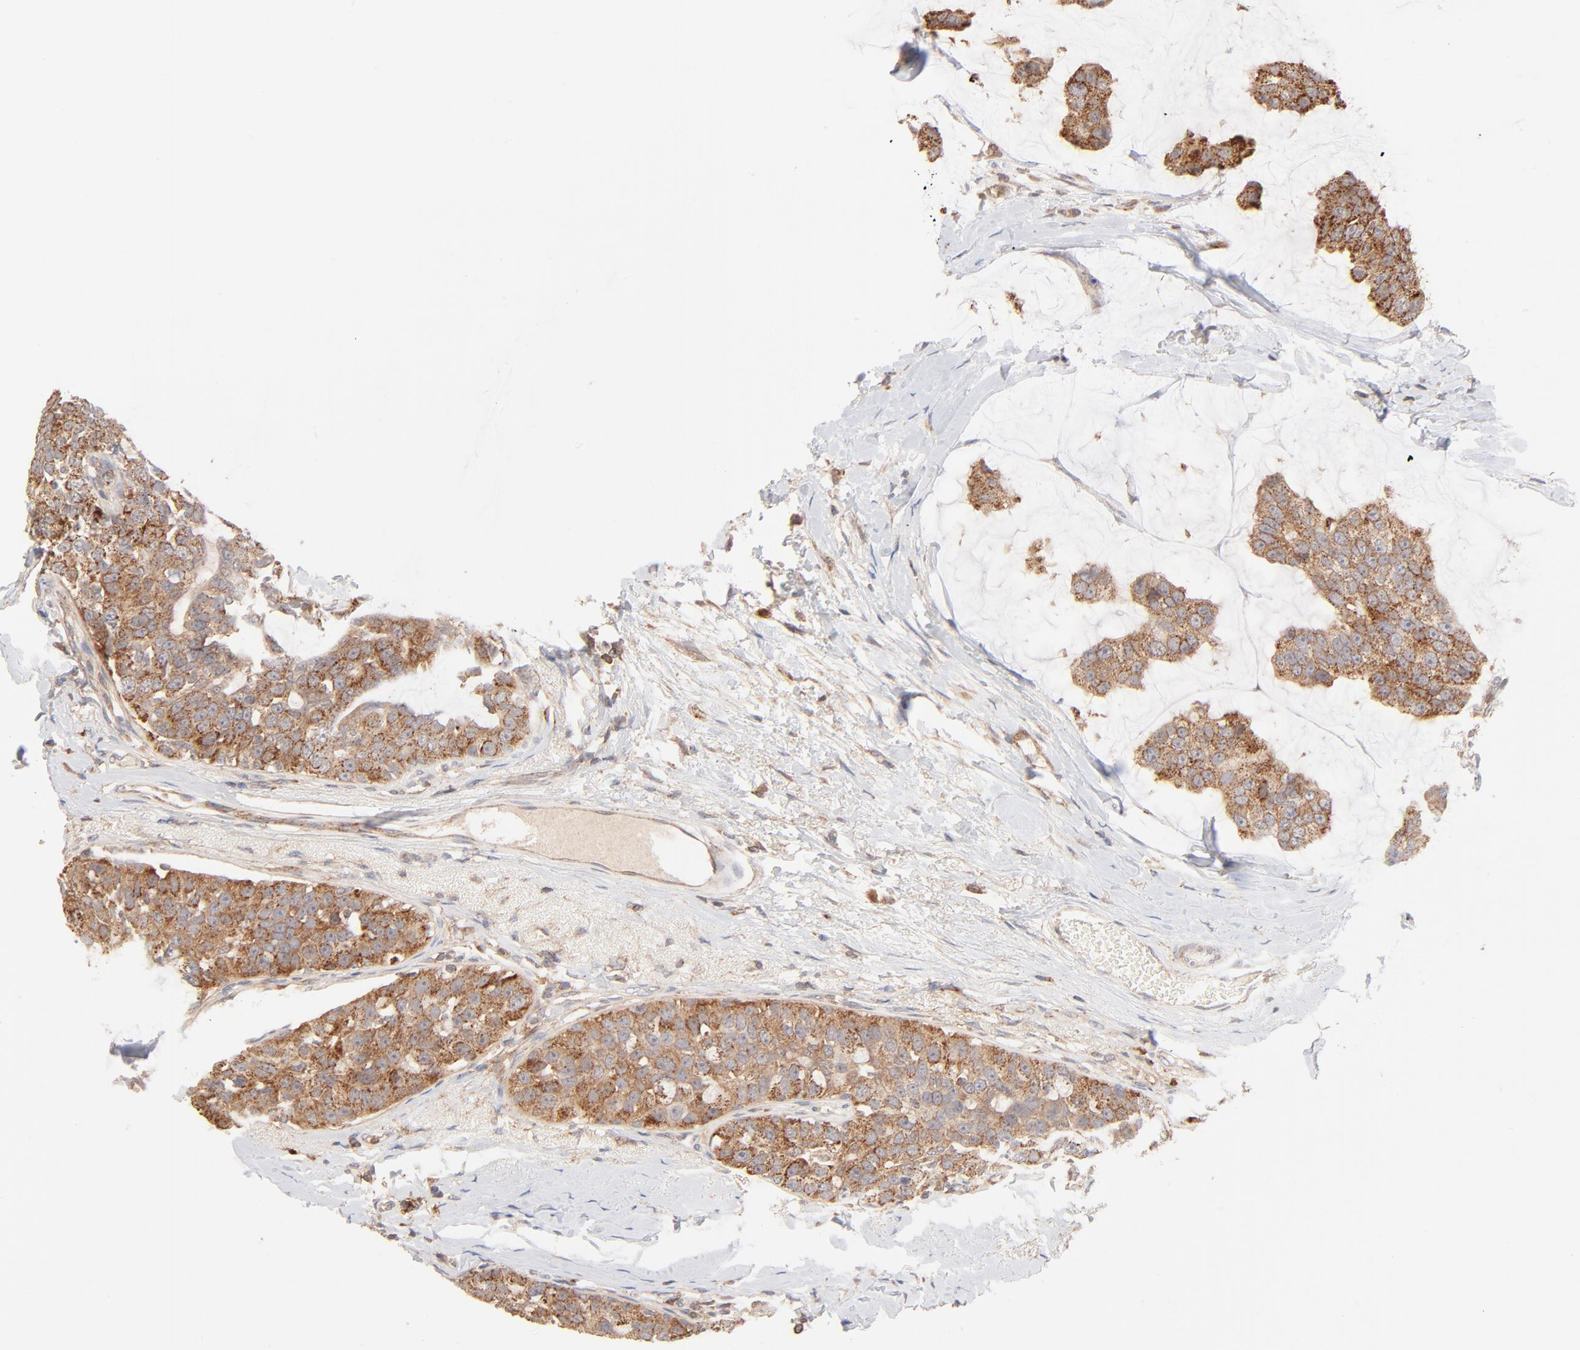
{"staining": {"intensity": "strong", "quantity": ">75%", "location": "cytoplasmic/membranous"}, "tissue": "breast cancer", "cell_type": "Tumor cells", "image_type": "cancer", "snomed": [{"axis": "morphology", "description": "Normal tissue, NOS"}, {"axis": "morphology", "description": "Duct carcinoma"}, {"axis": "topography", "description": "Breast"}], "caption": "A high amount of strong cytoplasmic/membranous positivity is present in about >75% of tumor cells in breast cancer tissue.", "gene": "CSPG4", "patient": {"sex": "female", "age": 50}}